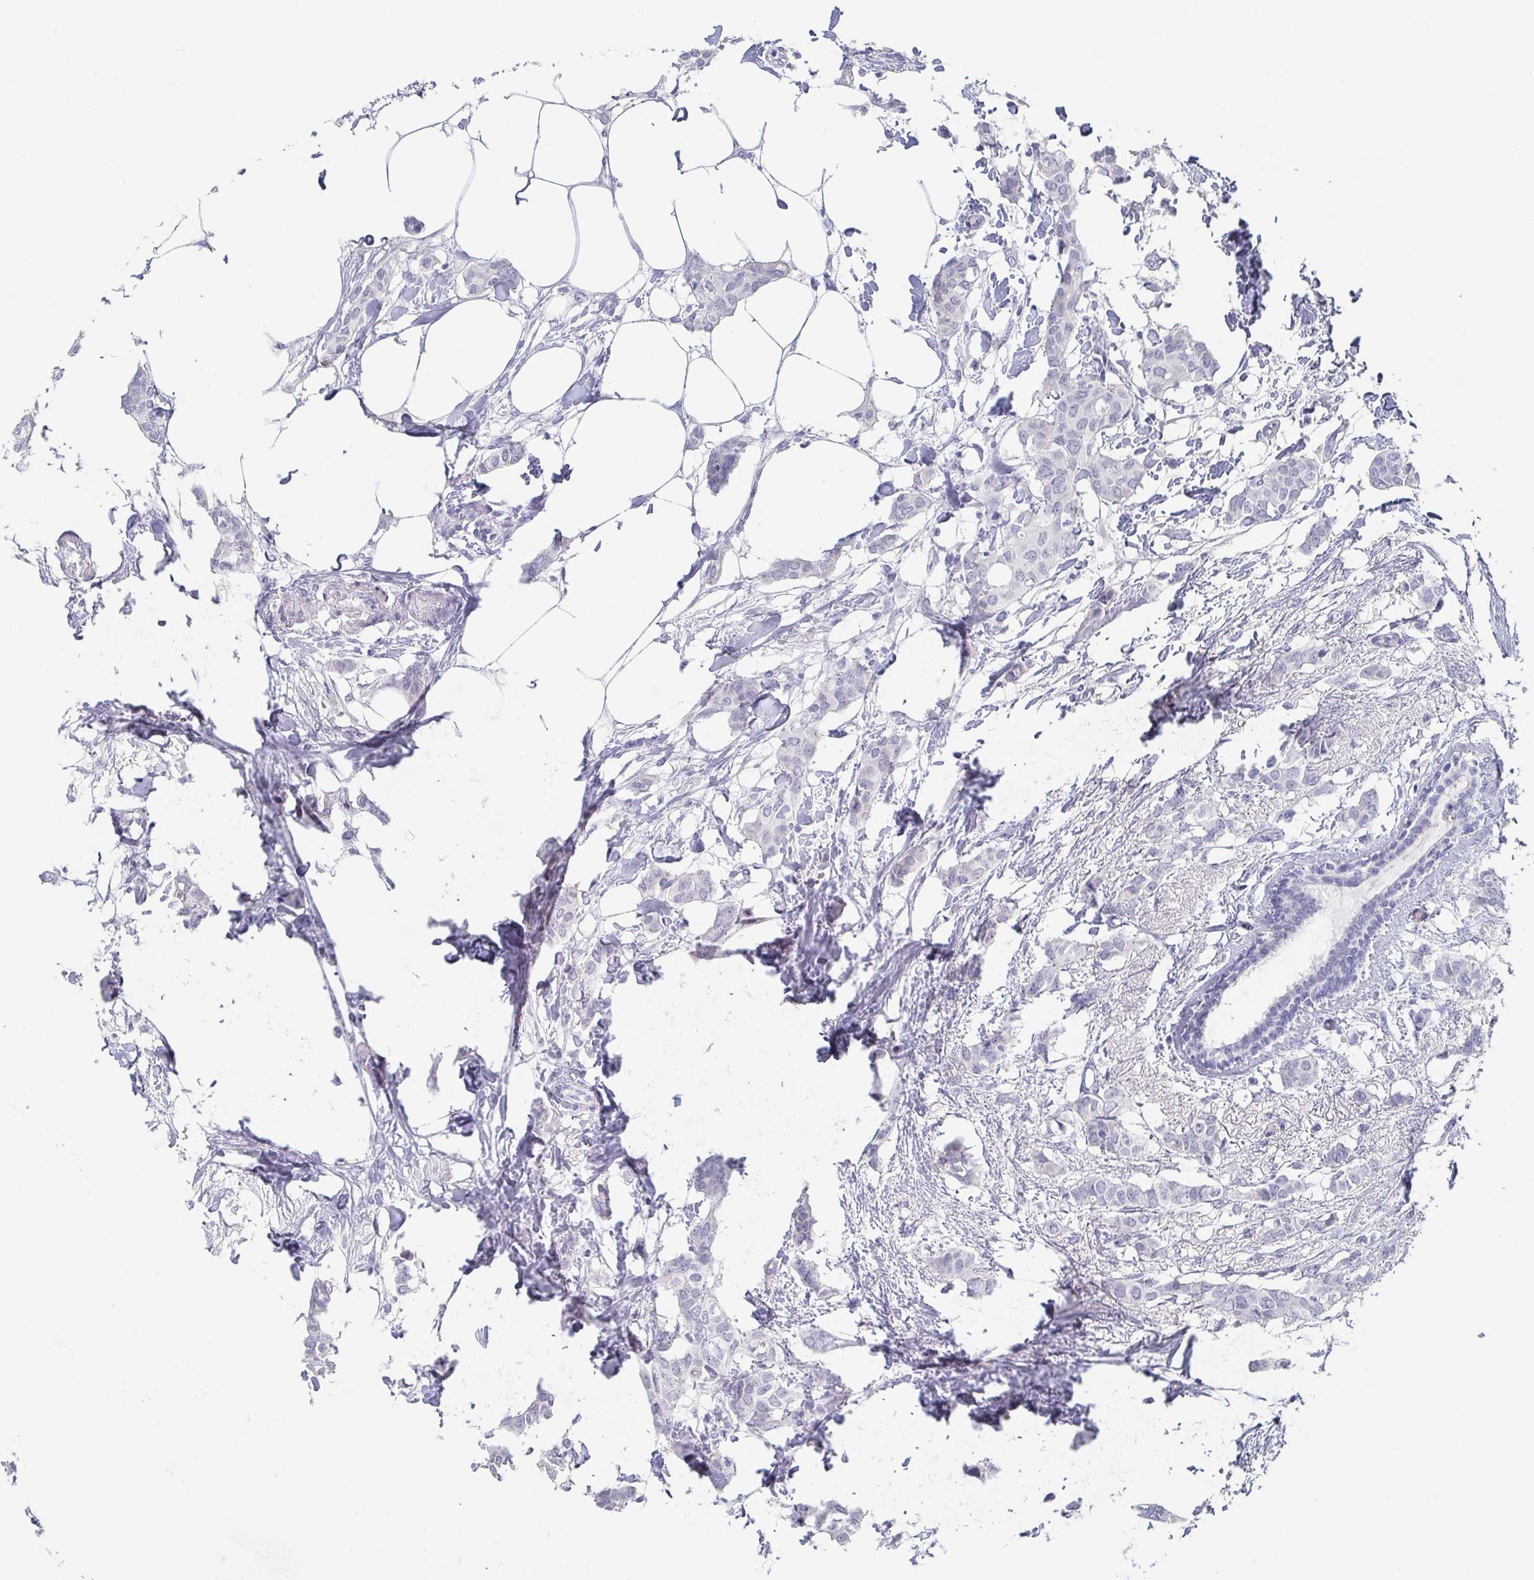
{"staining": {"intensity": "negative", "quantity": "none", "location": "none"}, "tissue": "breast cancer", "cell_type": "Tumor cells", "image_type": "cancer", "snomed": [{"axis": "morphology", "description": "Duct carcinoma"}, {"axis": "topography", "description": "Breast"}], "caption": "Protein analysis of intraductal carcinoma (breast) demonstrates no significant expression in tumor cells.", "gene": "RHOV", "patient": {"sex": "female", "age": 62}}